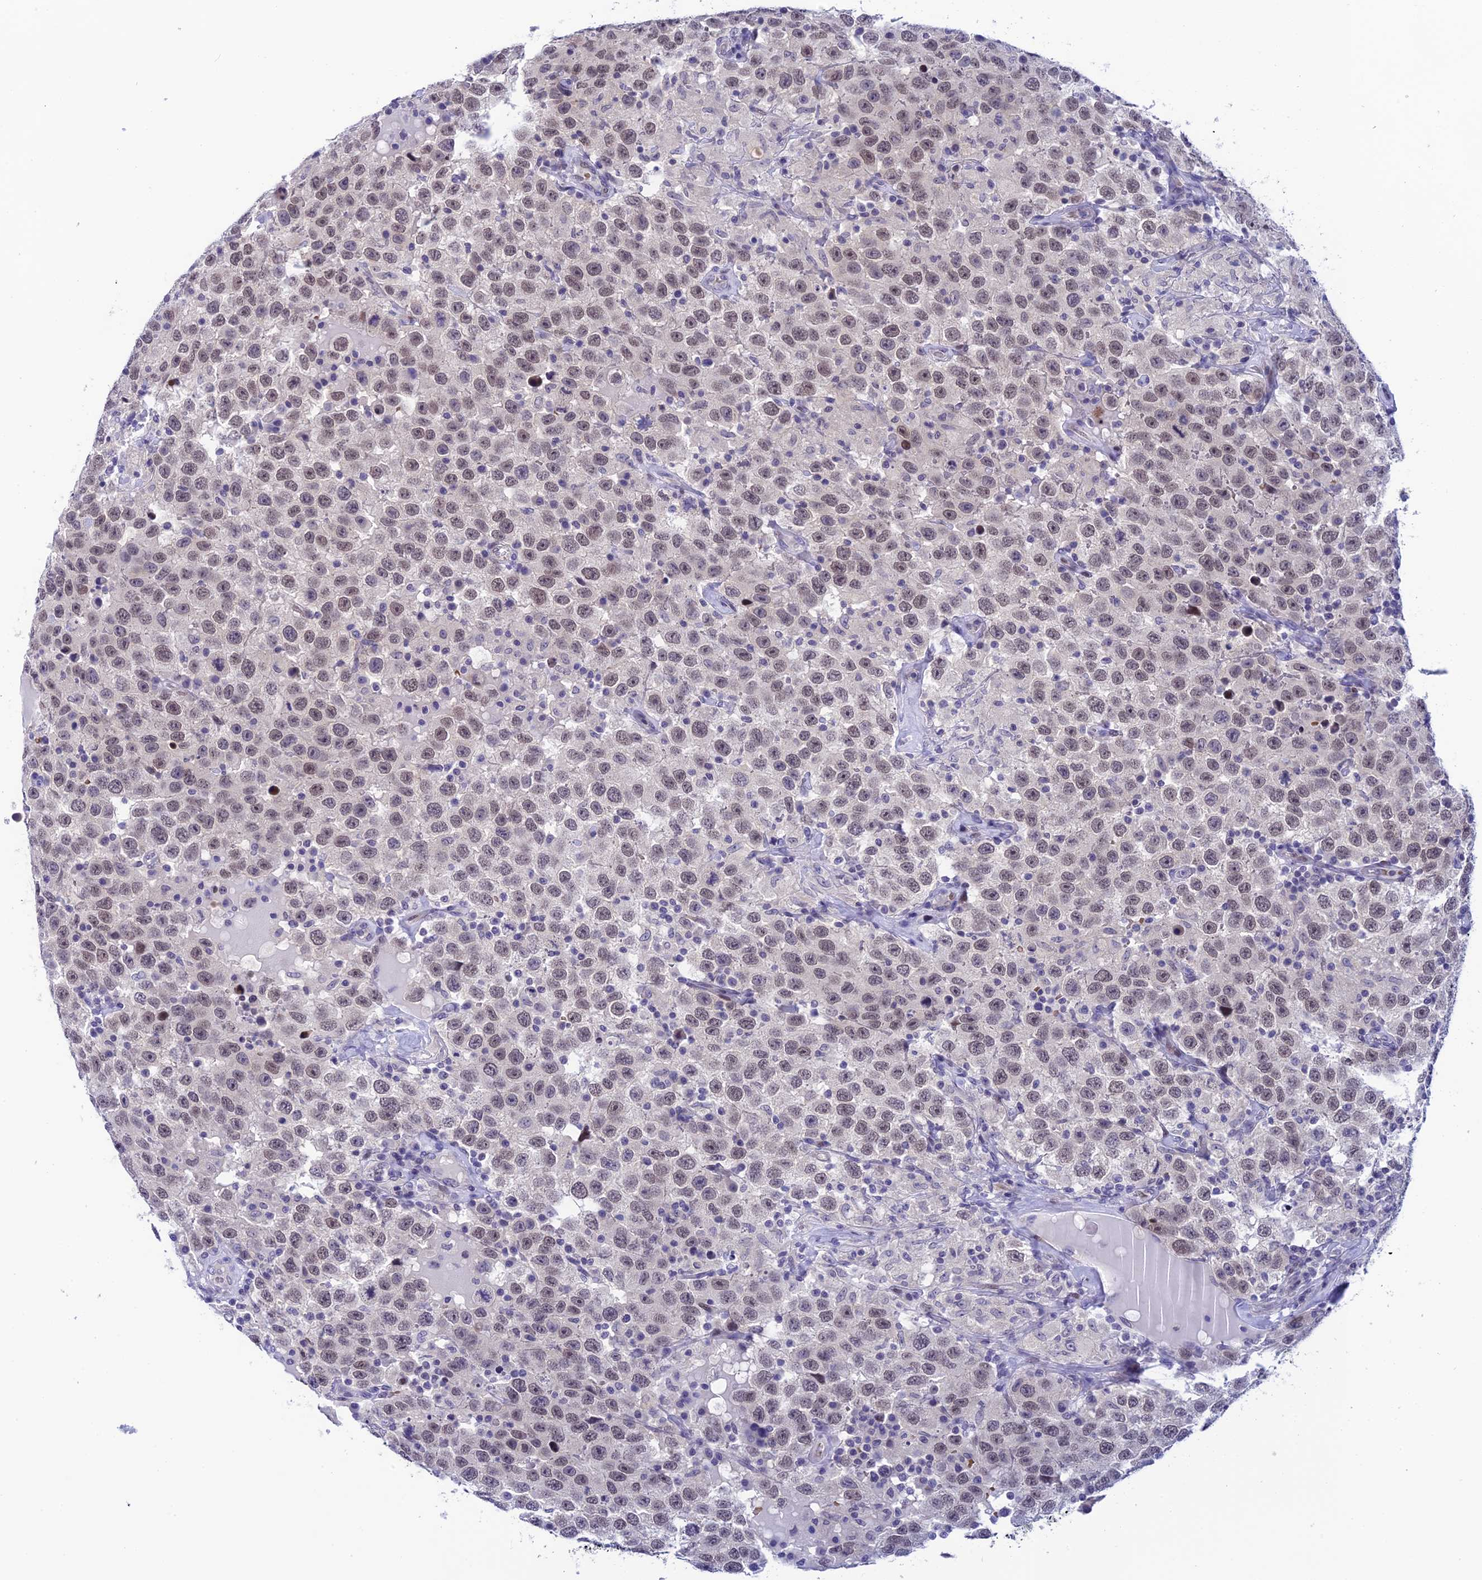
{"staining": {"intensity": "weak", "quantity": ">75%", "location": "nuclear"}, "tissue": "testis cancer", "cell_type": "Tumor cells", "image_type": "cancer", "snomed": [{"axis": "morphology", "description": "Seminoma, NOS"}, {"axis": "topography", "description": "Testis"}], "caption": "Immunohistochemistry photomicrograph of testis cancer stained for a protein (brown), which reveals low levels of weak nuclear positivity in approximately >75% of tumor cells.", "gene": "RASGEF1B", "patient": {"sex": "male", "age": 41}}